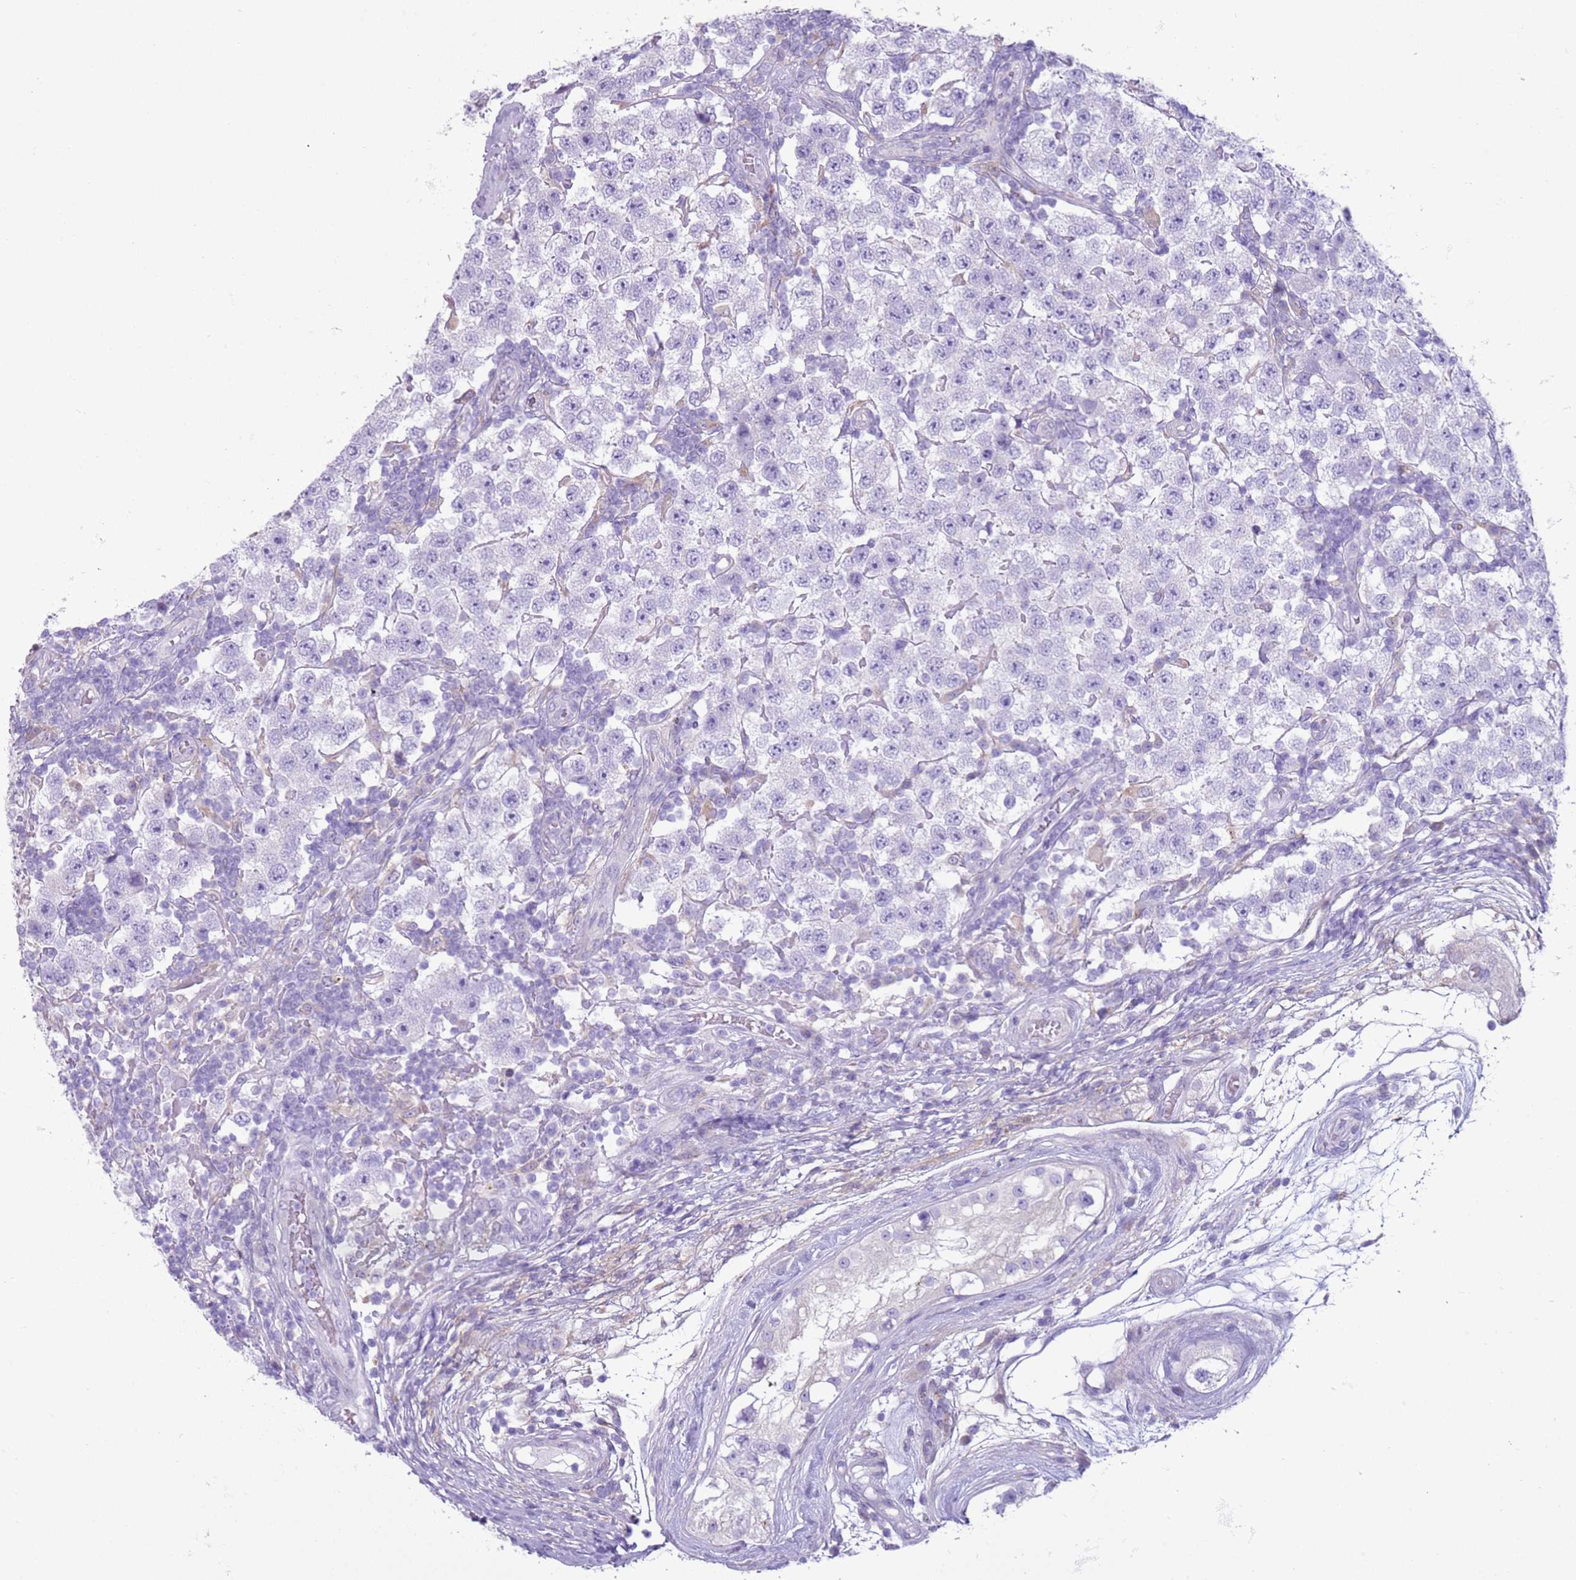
{"staining": {"intensity": "negative", "quantity": "none", "location": "none"}, "tissue": "testis cancer", "cell_type": "Tumor cells", "image_type": "cancer", "snomed": [{"axis": "morphology", "description": "Seminoma, NOS"}, {"axis": "topography", "description": "Testis"}], "caption": "Seminoma (testis) was stained to show a protein in brown. There is no significant positivity in tumor cells. (Stains: DAB (3,3'-diaminobenzidine) immunohistochemistry with hematoxylin counter stain, Microscopy: brightfield microscopy at high magnification).", "gene": "OAF", "patient": {"sex": "male", "age": 34}}